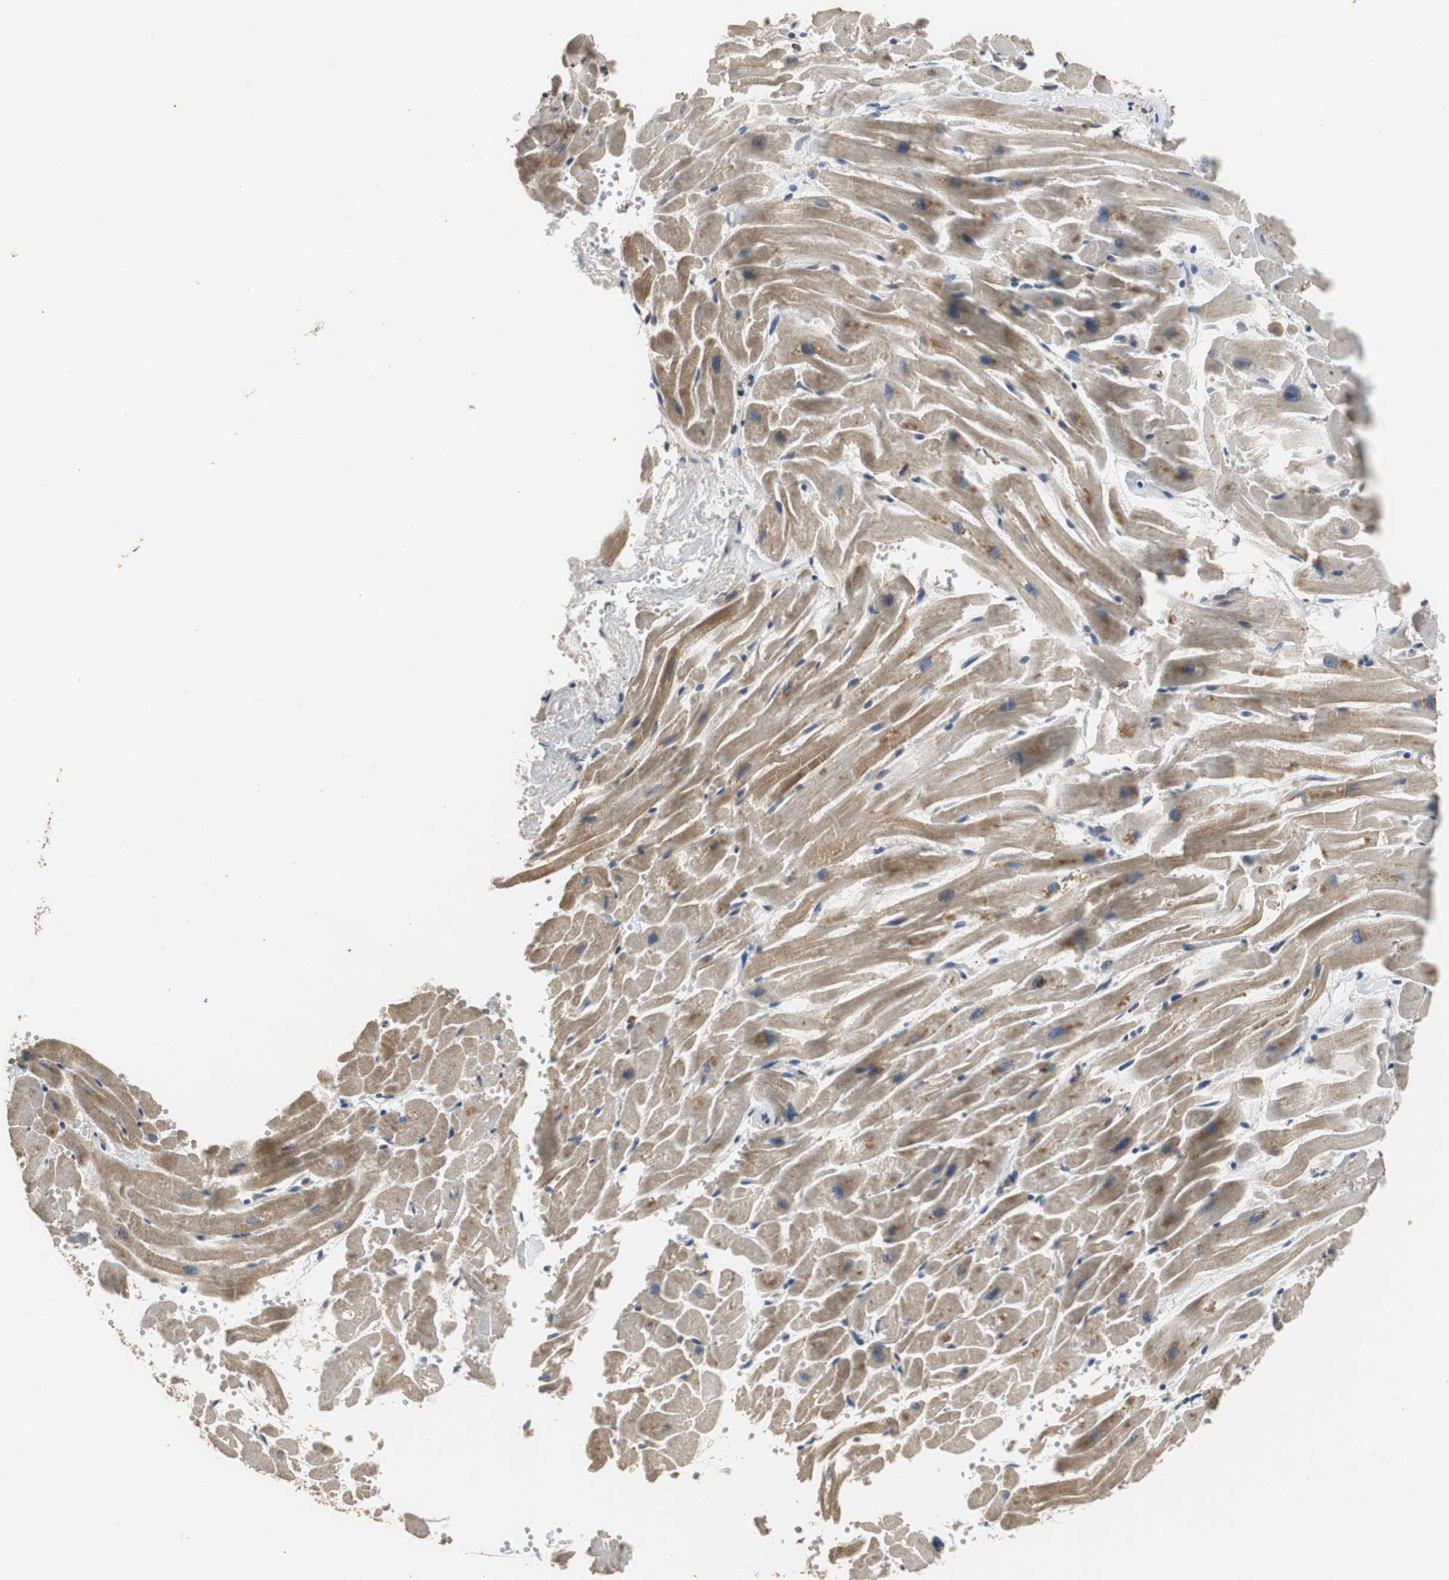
{"staining": {"intensity": "moderate", "quantity": ">75%", "location": "cytoplasmic/membranous"}, "tissue": "heart muscle", "cell_type": "Cardiomyocytes", "image_type": "normal", "snomed": [{"axis": "morphology", "description": "Normal tissue, NOS"}, {"axis": "topography", "description": "Heart"}], "caption": "Heart muscle stained with DAB IHC reveals medium levels of moderate cytoplasmic/membranous positivity in about >75% of cardiomyocytes.", "gene": "HMGCL", "patient": {"sex": "female", "age": 19}}